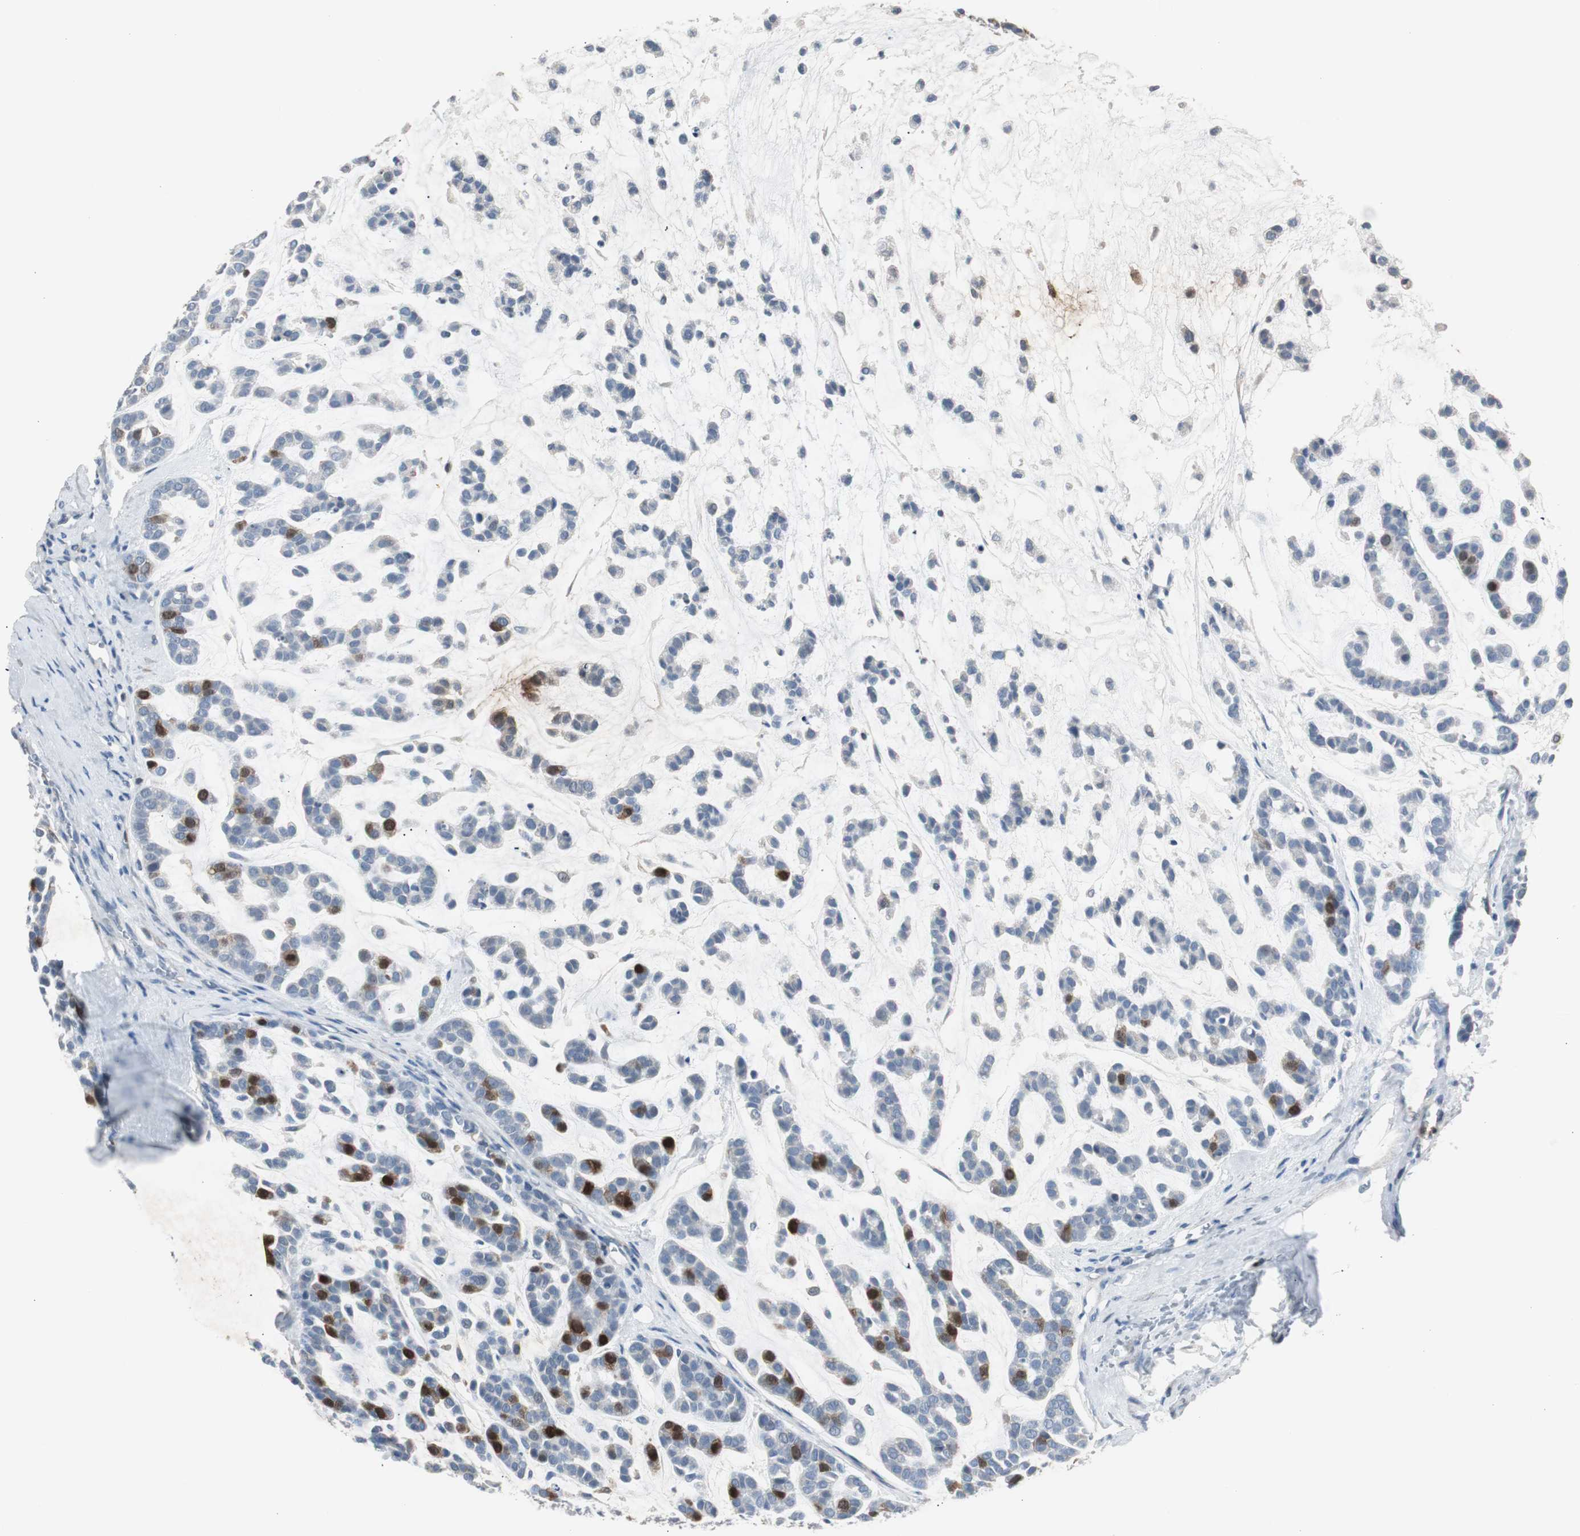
{"staining": {"intensity": "strong", "quantity": "<25%", "location": "cytoplasmic/membranous,nuclear"}, "tissue": "head and neck cancer", "cell_type": "Tumor cells", "image_type": "cancer", "snomed": [{"axis": "morphology", "description": "Adenocarcinoma, NOS"}, {"axis": "morphology", "description": "Adenoma, NOS"}, {"axis": "topography", "description": "Head-Neck"}], "caption": "A brown stain labels strong cytoplasmic/membranous and nuclear positivity of a protein in human head and neck adenocarcinoma tumor cells. (Stains: DAB in brown, nuclei in blue, Microscopy: brightfield microscopy at high magnification).", "gene": "TK1", "patient": {"sex": "female", "age": 55}}